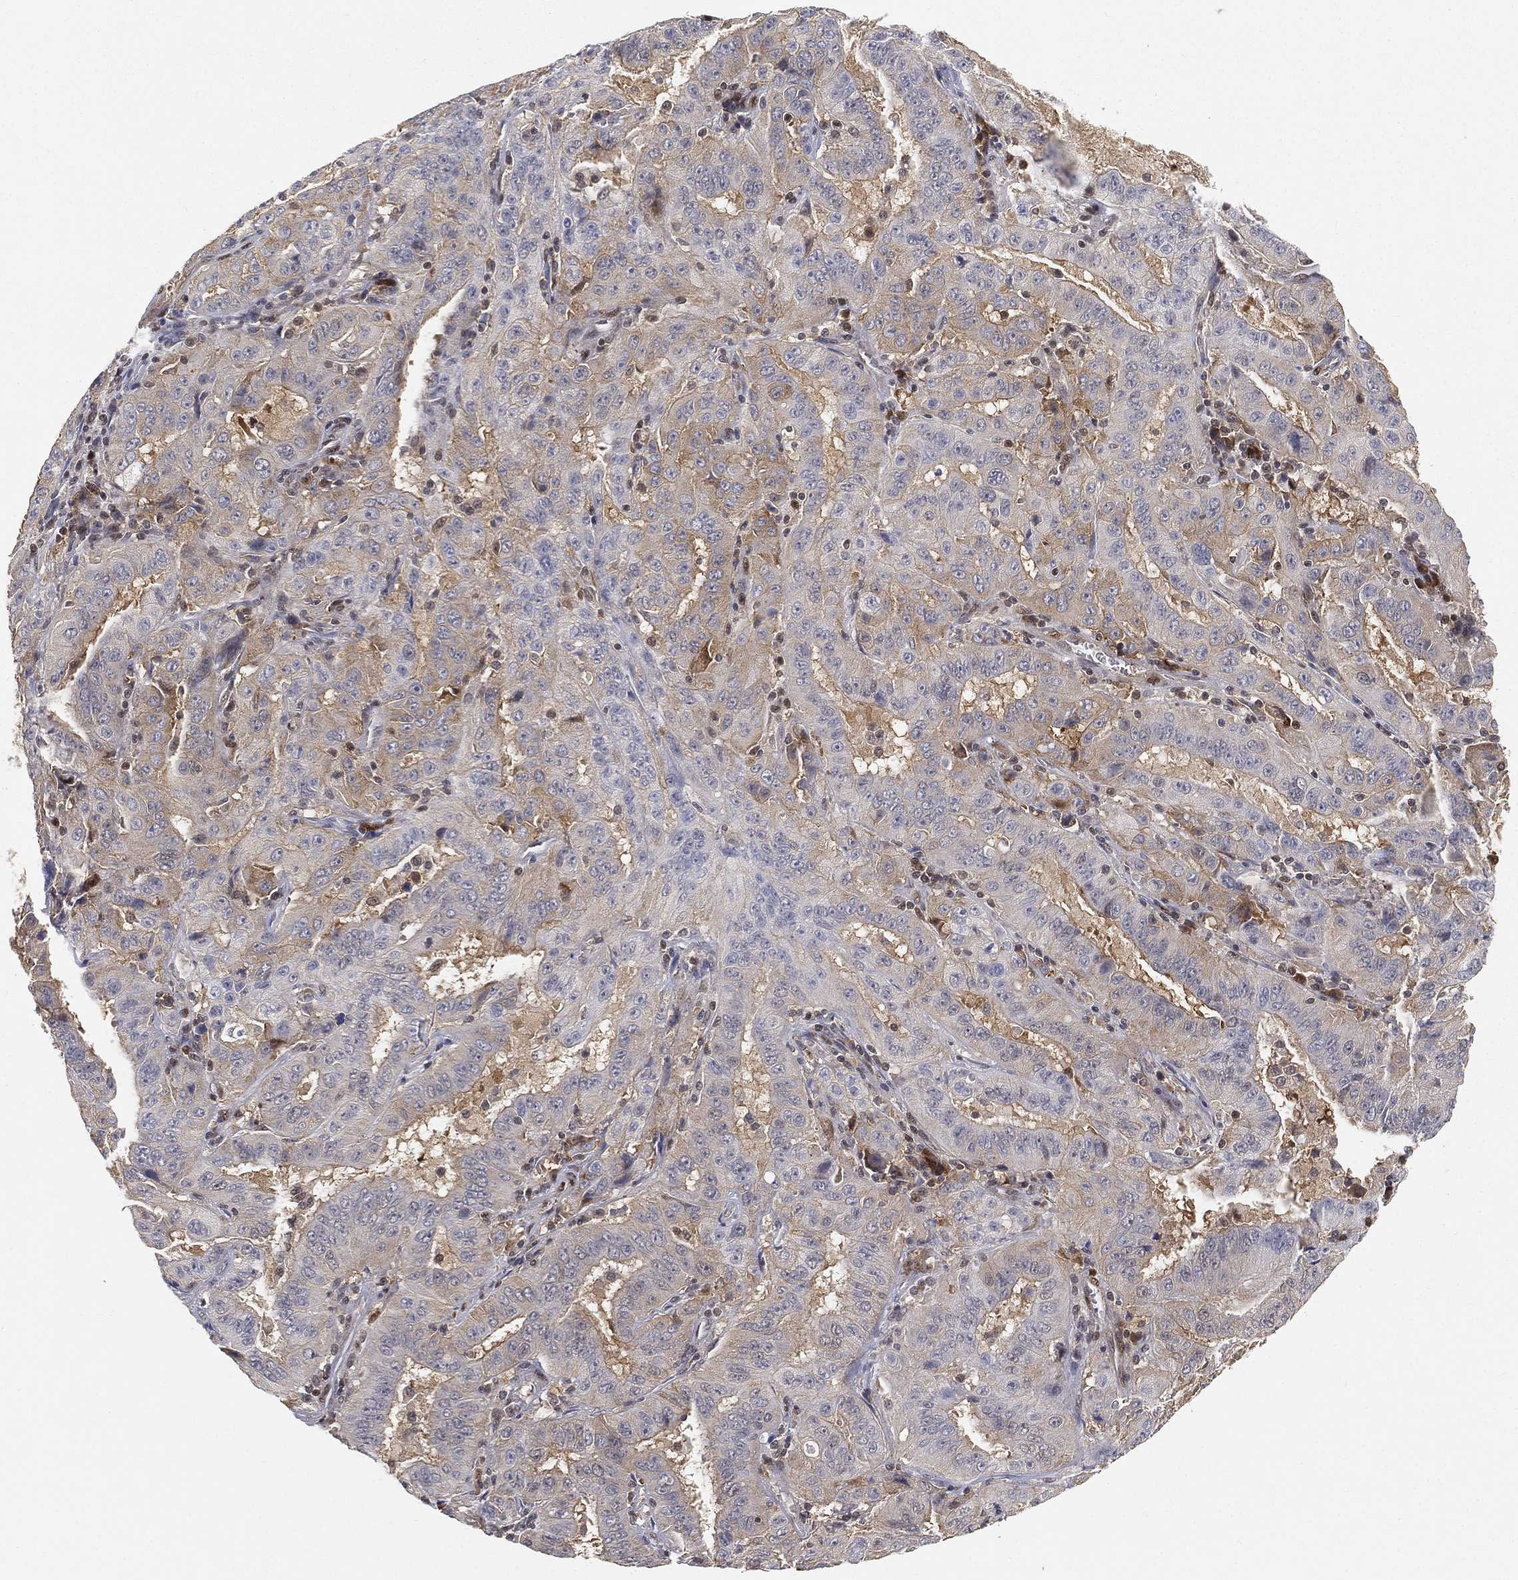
{"staining": {"intensity": "negative", "quantity": "none", "location": "none"}, "tissue": "pancreatic cancer", "cell_type": "Tumor cells", "image_type": "cancer", "snomed": [{"axis": "morphology", "description": "Adenocarcinoma, NOS"}, {"axis": "topography", "description": "Pancreas"}], "caption": "Pancreatic cancer was stained to show a protein in brown. There is no significant positivity in tumor cells.", "gene": "CRTC3", "patient": {"sex": "male", "age": 63}}